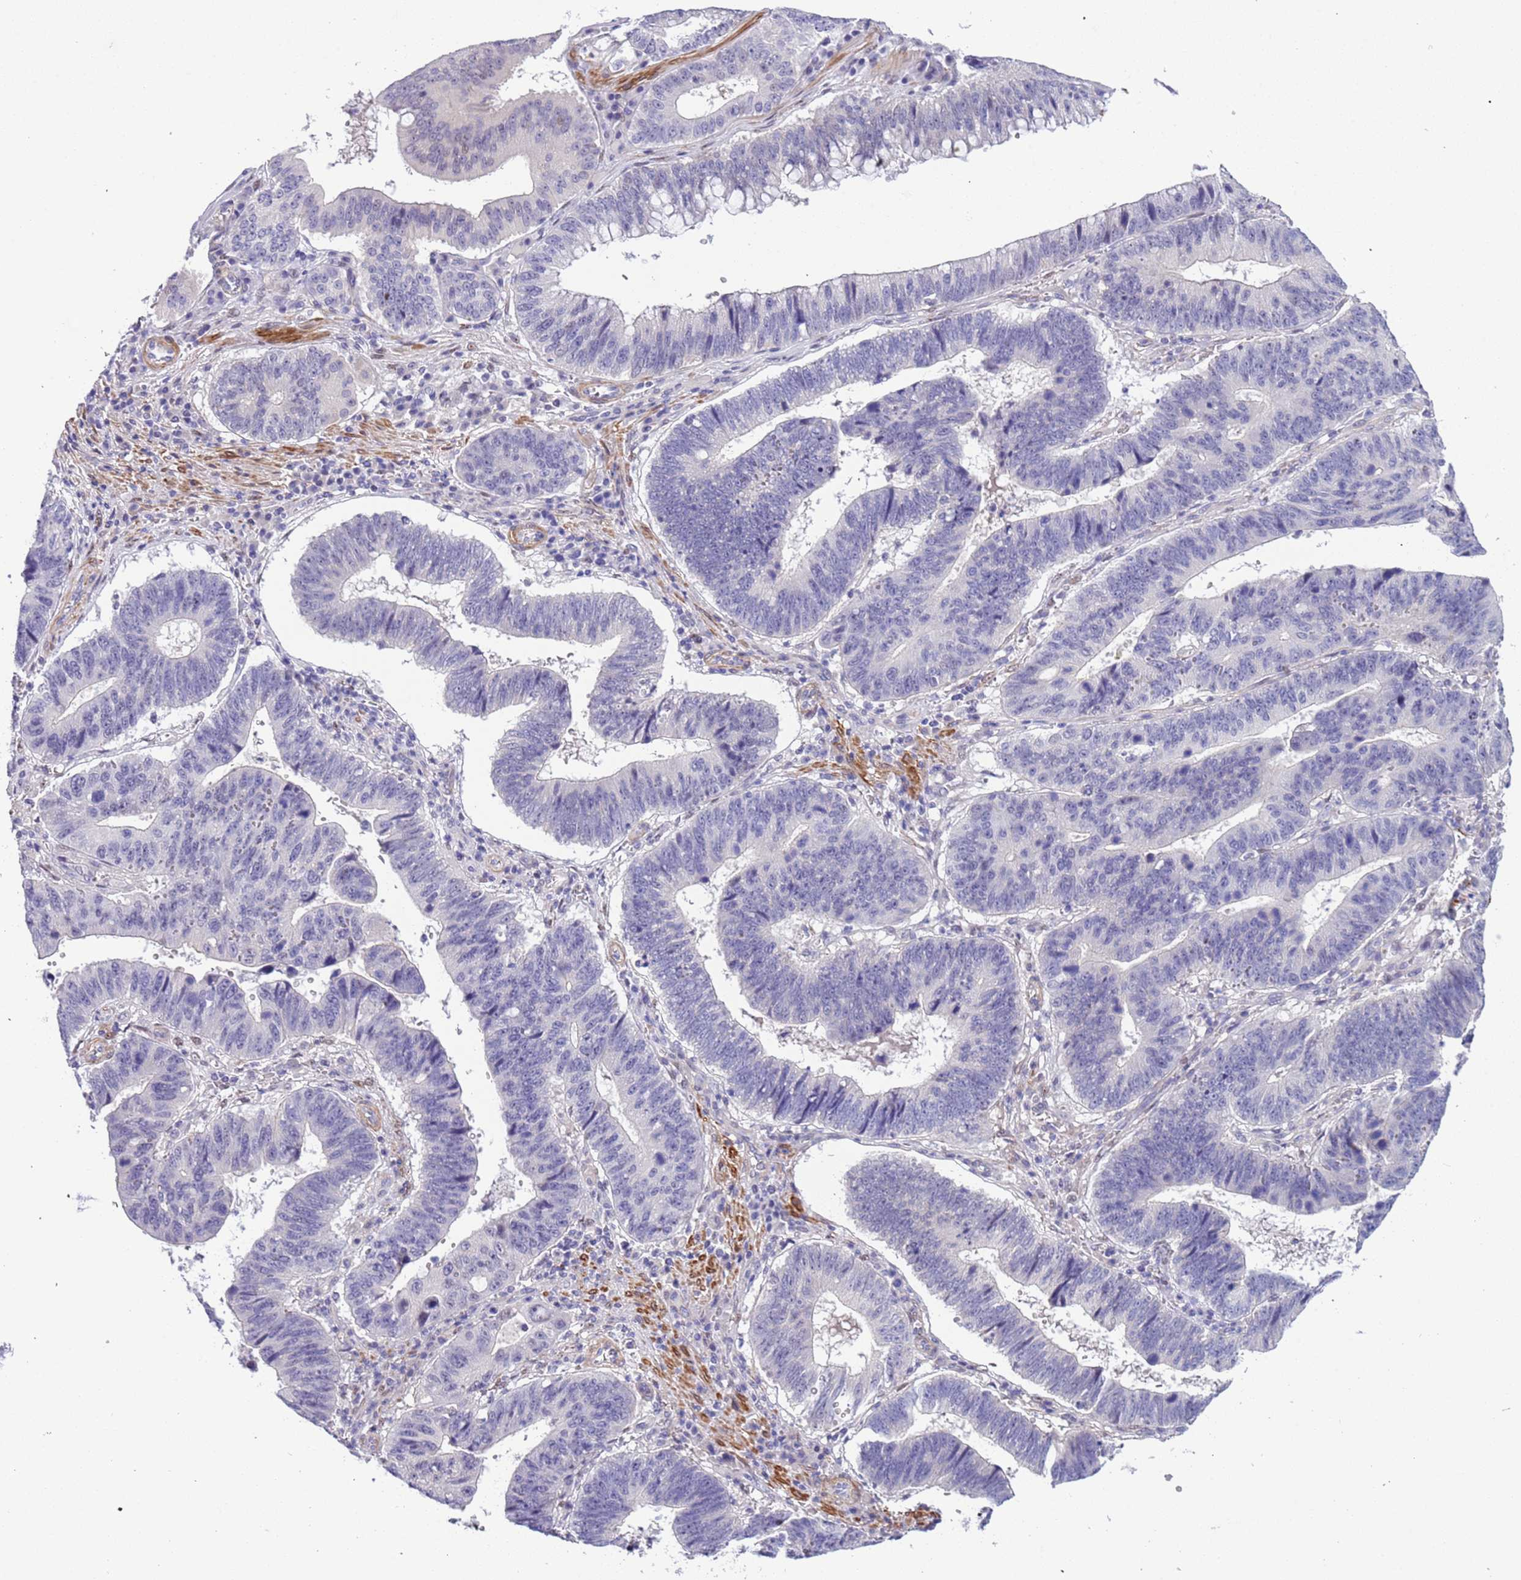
{"staining": {"intensity": "negative", "quantity": "none", "location": "none"}, "tissue": "stomach cancer", "cell_type": "Tumor cells", "image_type": "cancer", "snomed": [{"axis": "morphology", "description": "Adenocarcinoma, NOS"}, {"axis": "topography", "description": "Stomach"}], "caption": "Immunohistochemistry image of stomach adenocarcinoma stained for a protein (brown), which displays no positivity in tumor cells.", "gene": "PLEKHH1", "patient": {"sex": "male", "age": 59}}